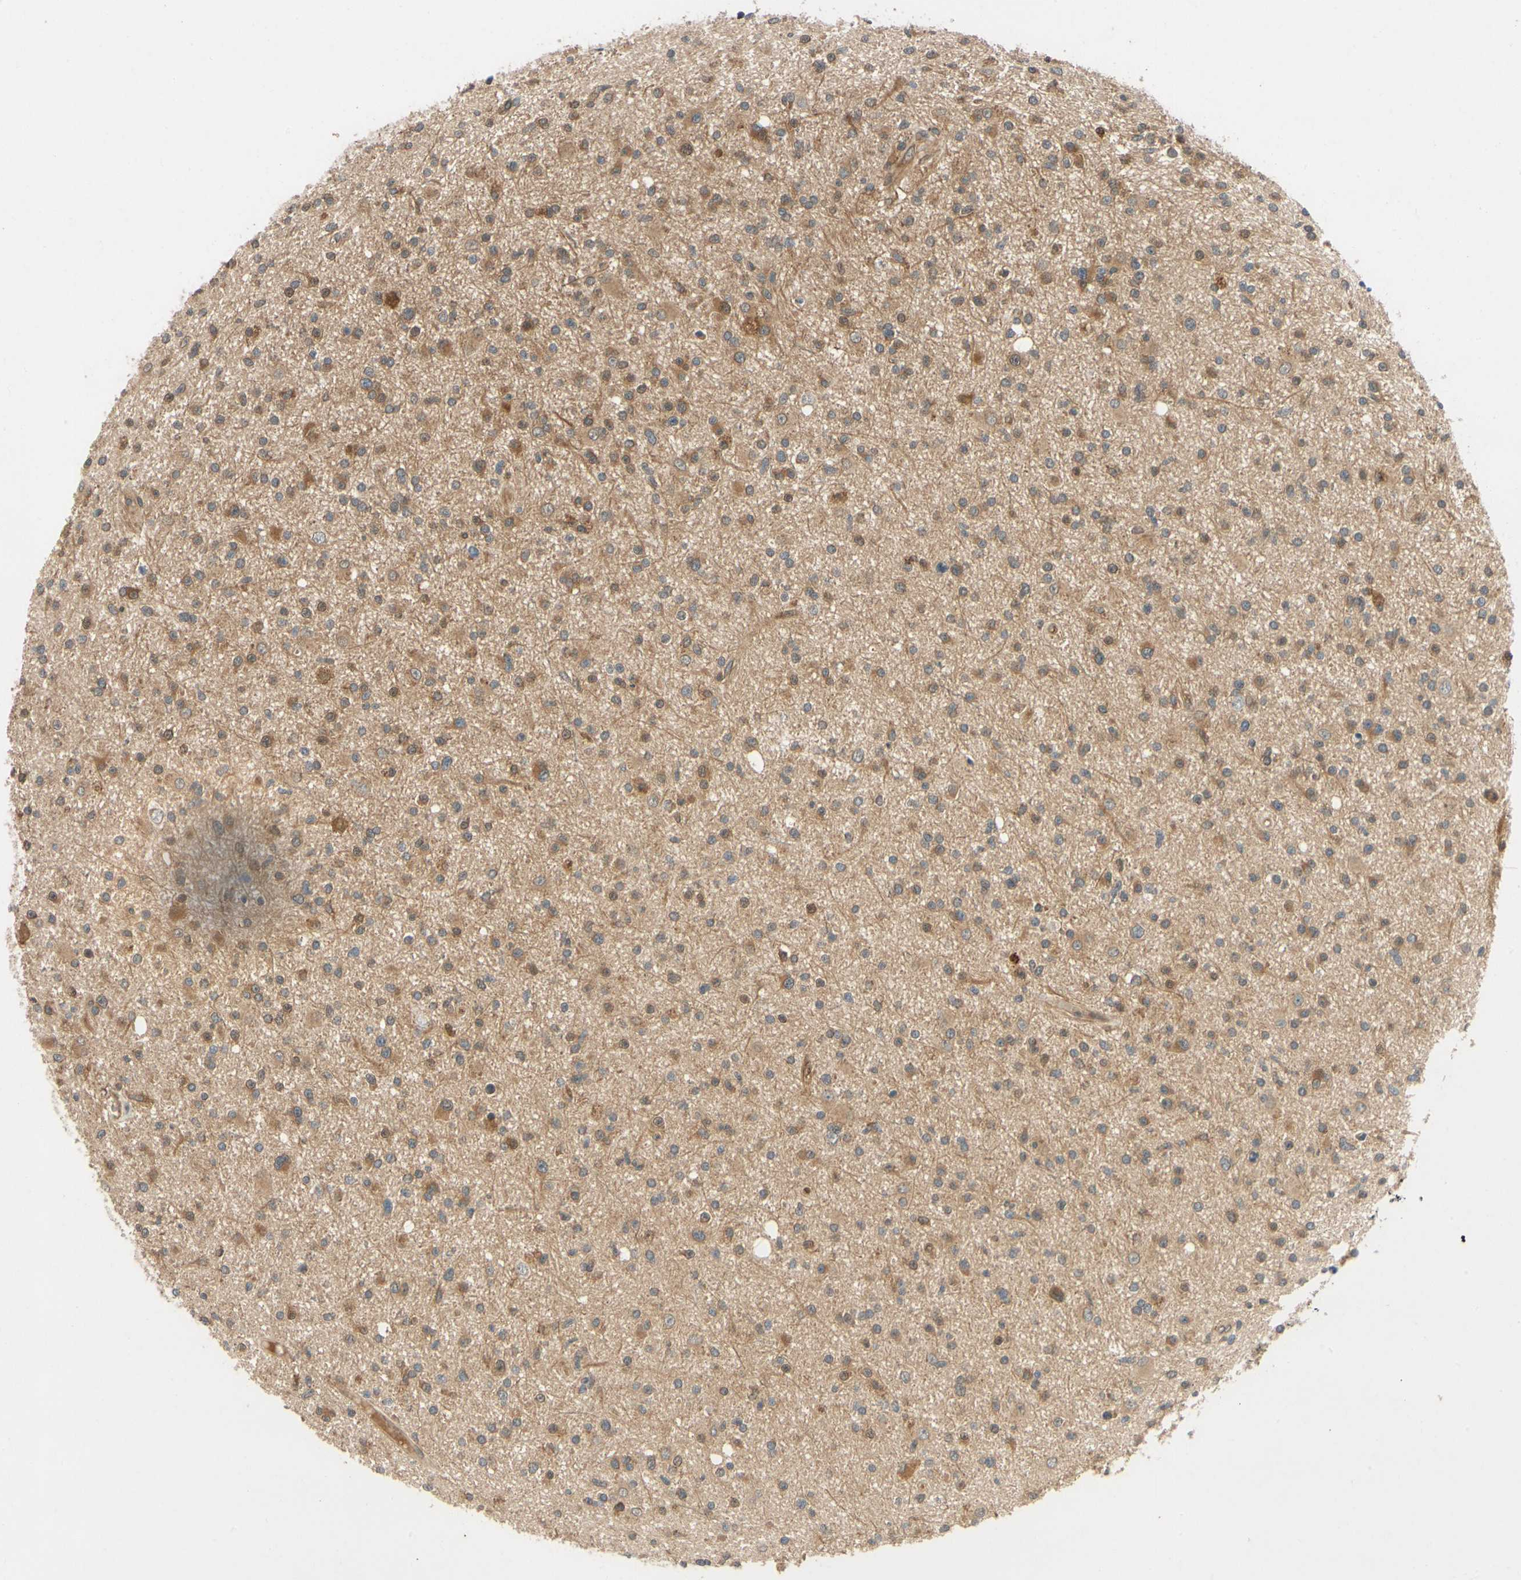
{"staining": {"intensity": "moderate", "quantity": ">75%", "location": "cytoplasmic/membranous"}, "tissue": "glioma", "cell_type": "Tumor cells", "image_type": "cancer", "snomed": [{"axis": "morphology", "description": "Glioma, malignant, High grade"}, {"axis": "topography", "description": "Brain"}], "caption": "An immunohistochemistry micrograph of tumor tissue is shown. Protein staining in brown labels moderate cytoplasmic/membranous positivity in glioma within tumor cells.", "gene": "TDRP", "patient": {"sex": "male", "age": 33}}